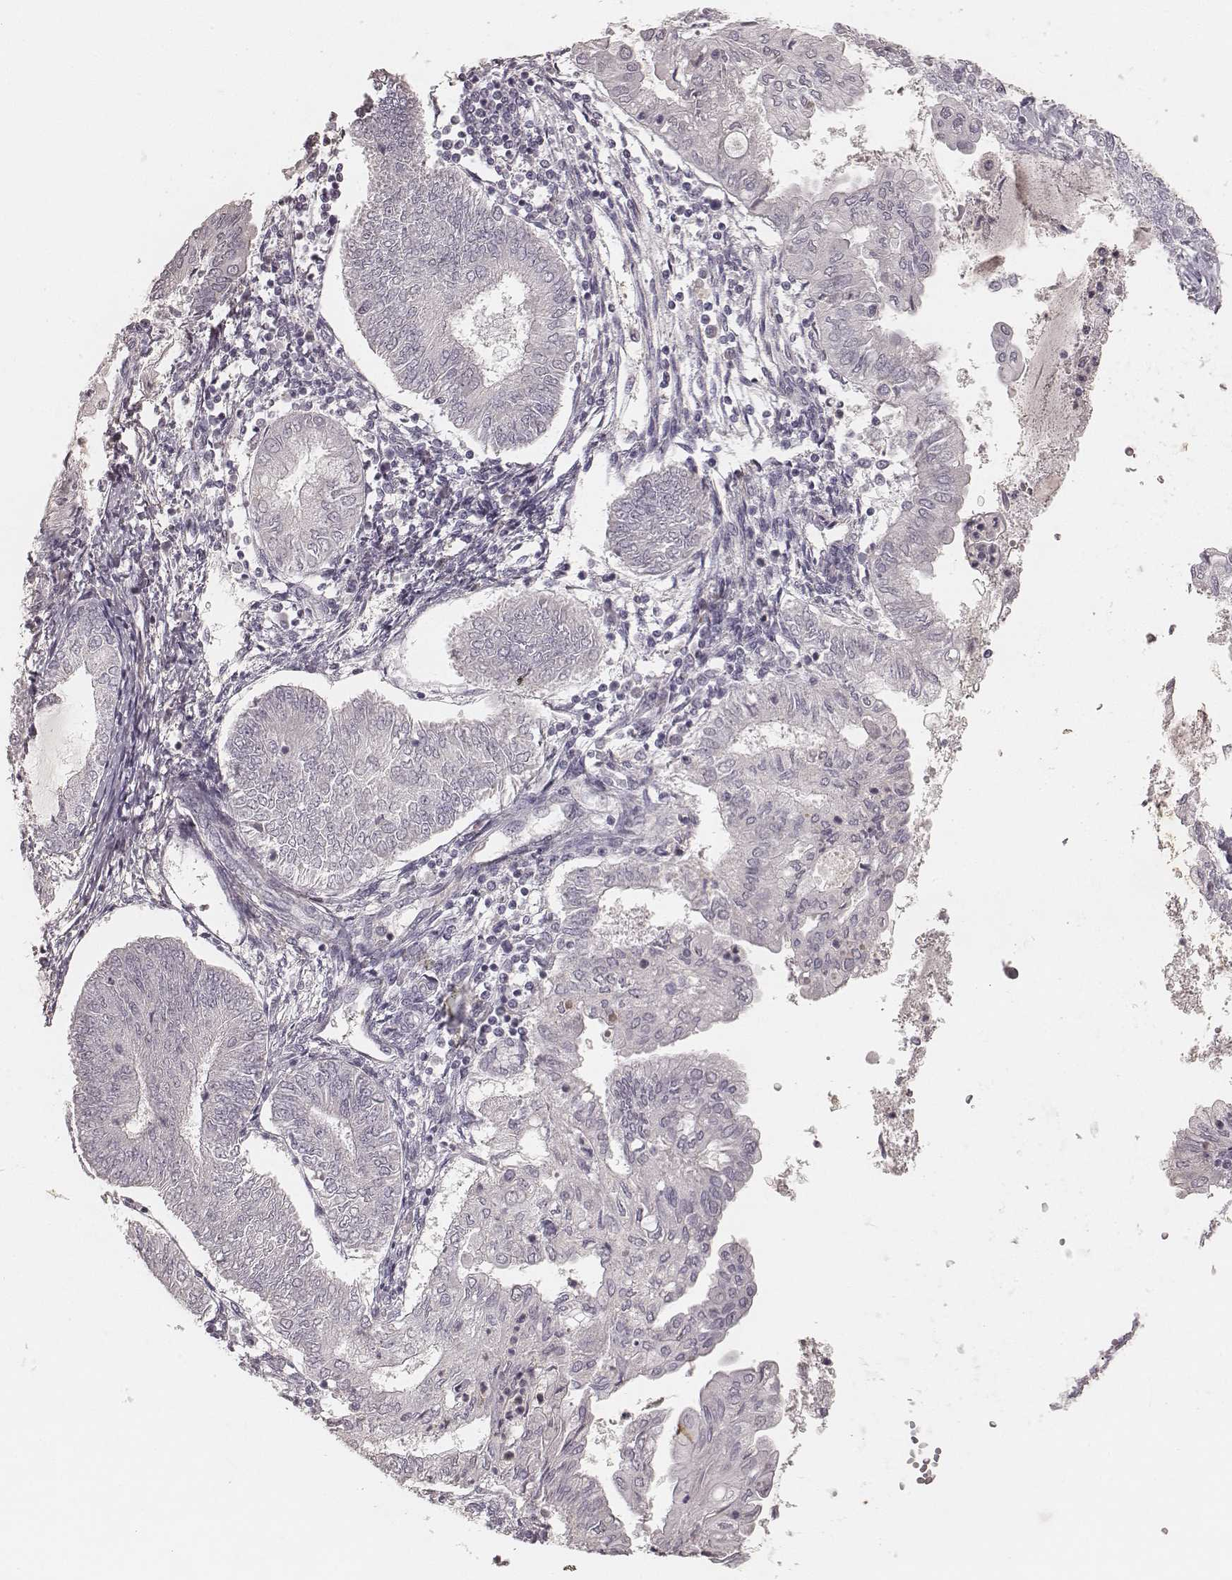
{"staining": {"intensity": "negative", "quantity": "none", "location": "none"}, "tissue": "endometrial cancer", "cell_type": "Tumor cells", "image_type": "cancer", "snomed": [{"axis": "morphology", "description": "Adenocarcinoma, NOS"}, {"axis": "topography", "description": "Endometrium"}], "caption": "The image displays no significant expression in tumor cells of endometrial adenocarcinoma.", "gene": "MADCAM1", "patient": {"sex": "female", "age": 68}}